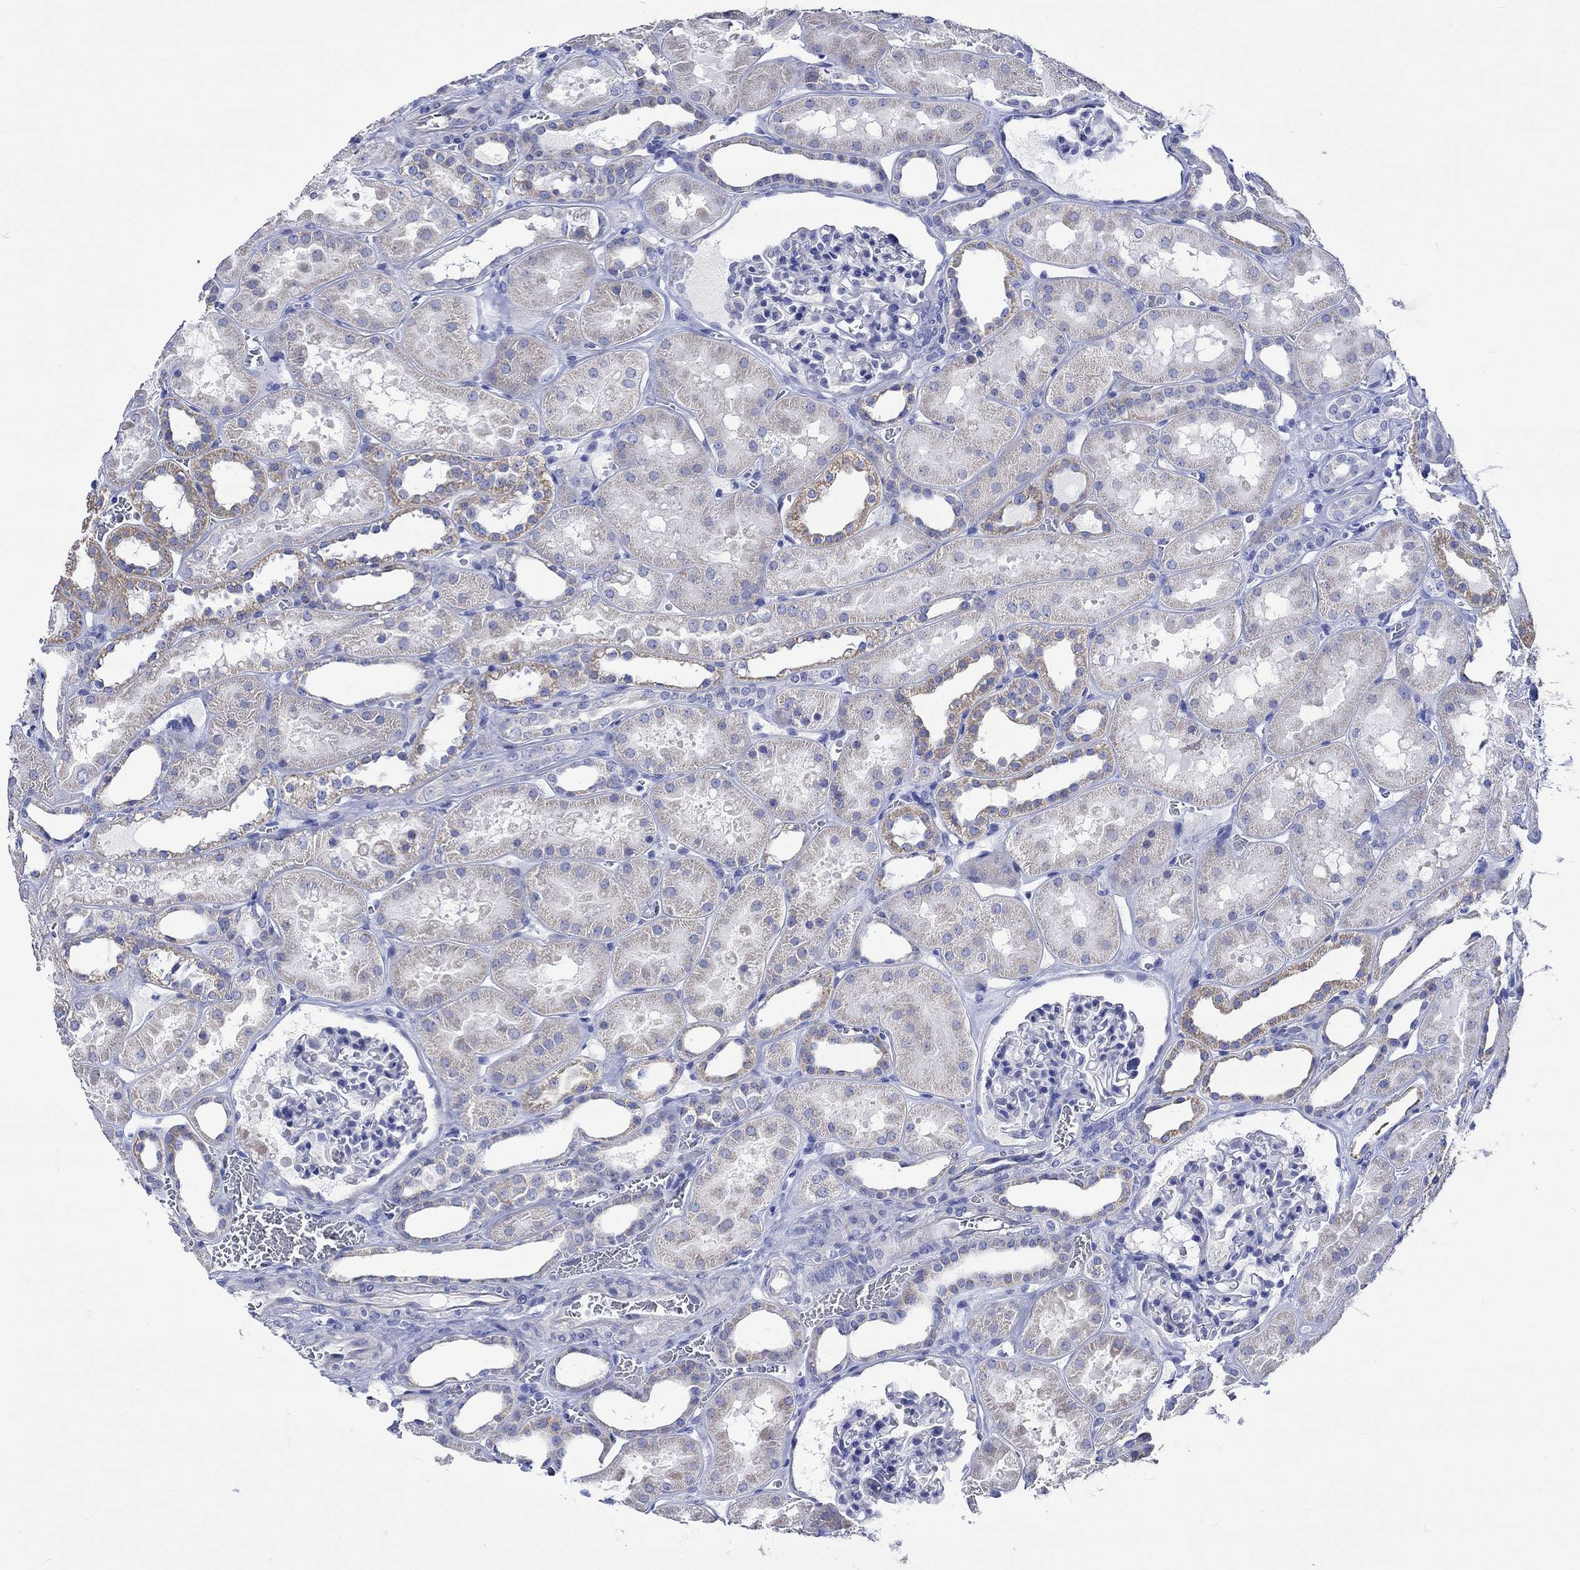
{"staining": {"intensity": "negative", "quantity": "none", "location": "none"}, "tissue": "kidney", "cell_type": "Cells in glomeruli", "image_type": "normal", "snomed": [{"axis": "morphology", "description": "Normal tissue, NOS"}, {"axis": "topography", "description": "Kidney"}], "caption": "Protein analysis of benign kidney exhibits no significant positivity in cells in glomeruli.", "gene": "HARBI1", "patient": {"sex": "female", "age": 41}}